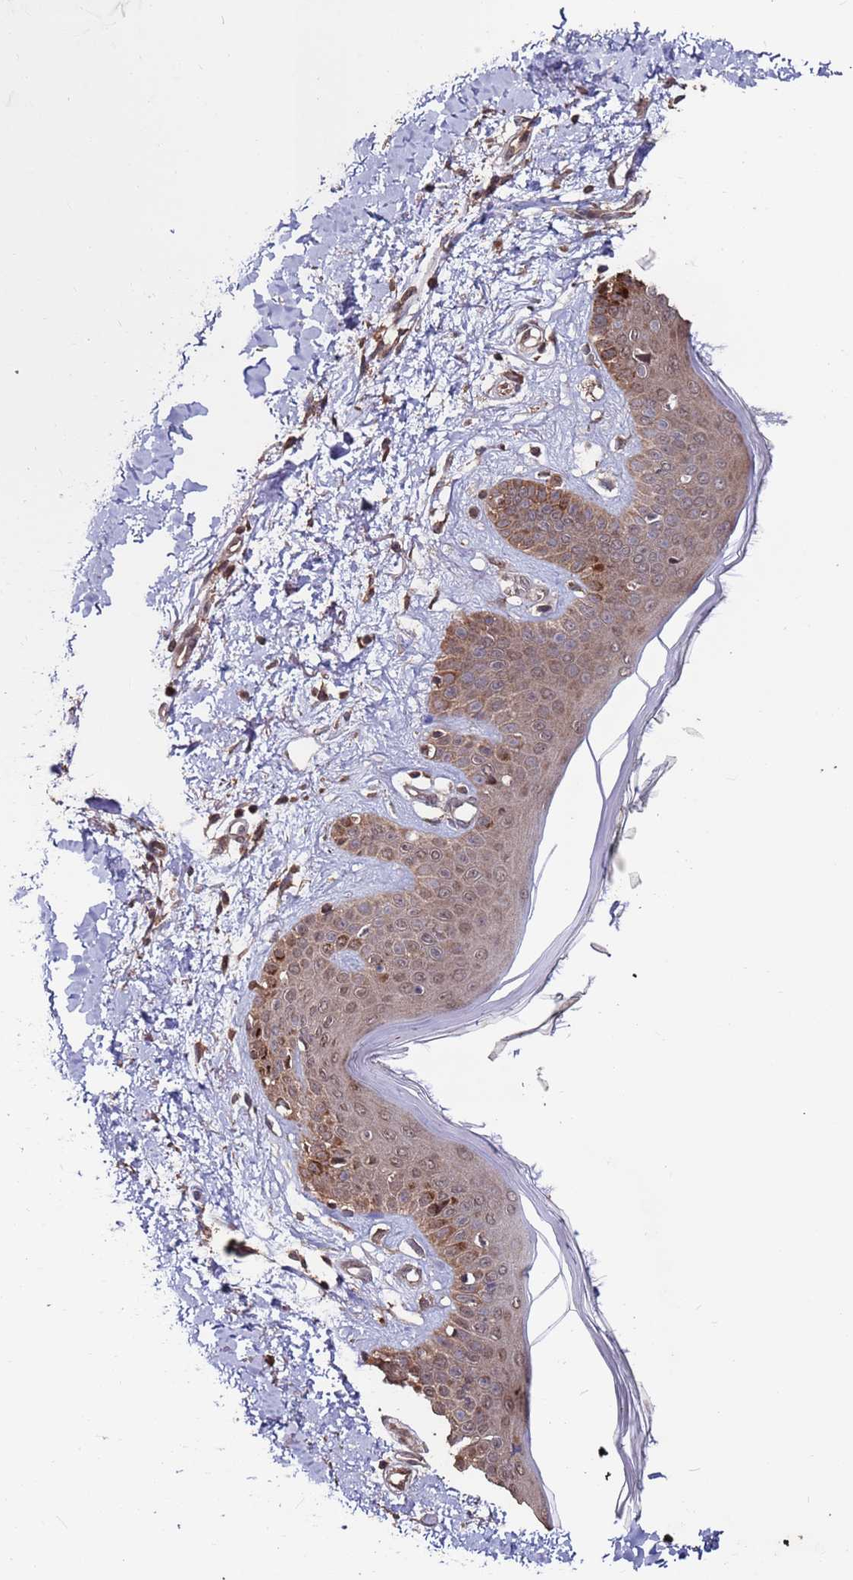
{"staining": {"intensity": "moderate", "quantity": ">75%", "location": "cytoplasmic/membranous"}, "tissue": "skin", "cell_type": "Fibroblasts", "image_type": "normal", "snomed": [{"axis": "morphology", "description": "Normal tissue, NOS"}, {"axis": "topography", "description": "Skin"}], "caption": "Fibroblasts demonstrate medium levels of moderate cytoplasmic/membranous staining in approximately >75% of cells in benign skin.", "gene": "PRR7", "patient": {"sex": "female", "age": 64}}